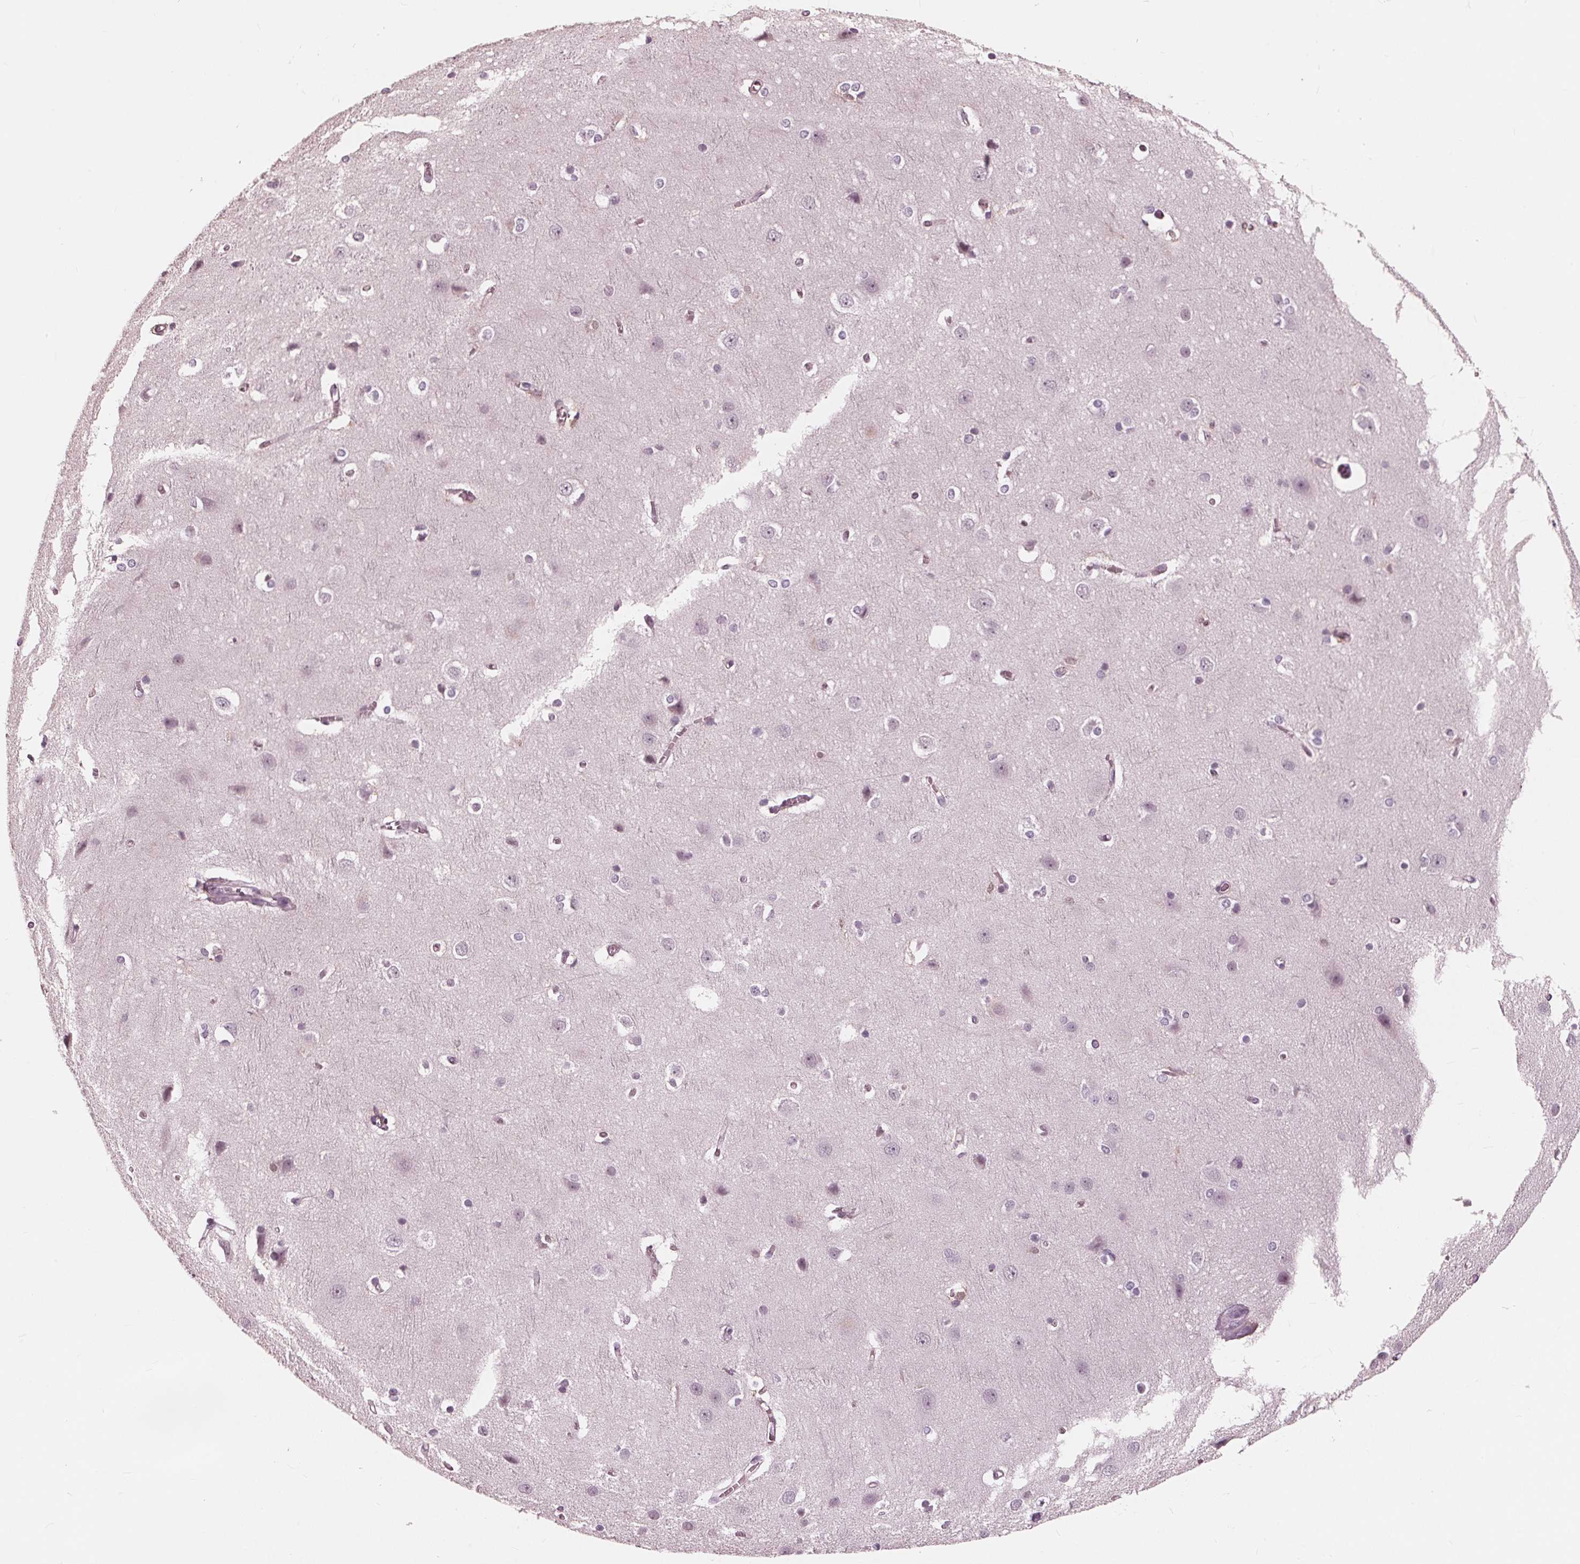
{"staining": {"intensity": "negative", "quantity": "none", "location": "none"}, "tissue": "cerebral cortex", "cell_type": "Endothelial cells", "image_type": "normal", "snomed": [{"axis": "morphology", "description": "Normal tissue, NOS"}, {"axis": "topography", "description": "Cerebral cortex"}], "caption": "An image of human cerebral cortex is negative for staining in endothelial cells. (Brightfield microscopy of DAB (3,3'-diaminobenzidine) immunohistochemistry at high magnification).", "gene": "ING3", "patient": {"sex": "male", "age": 37}}